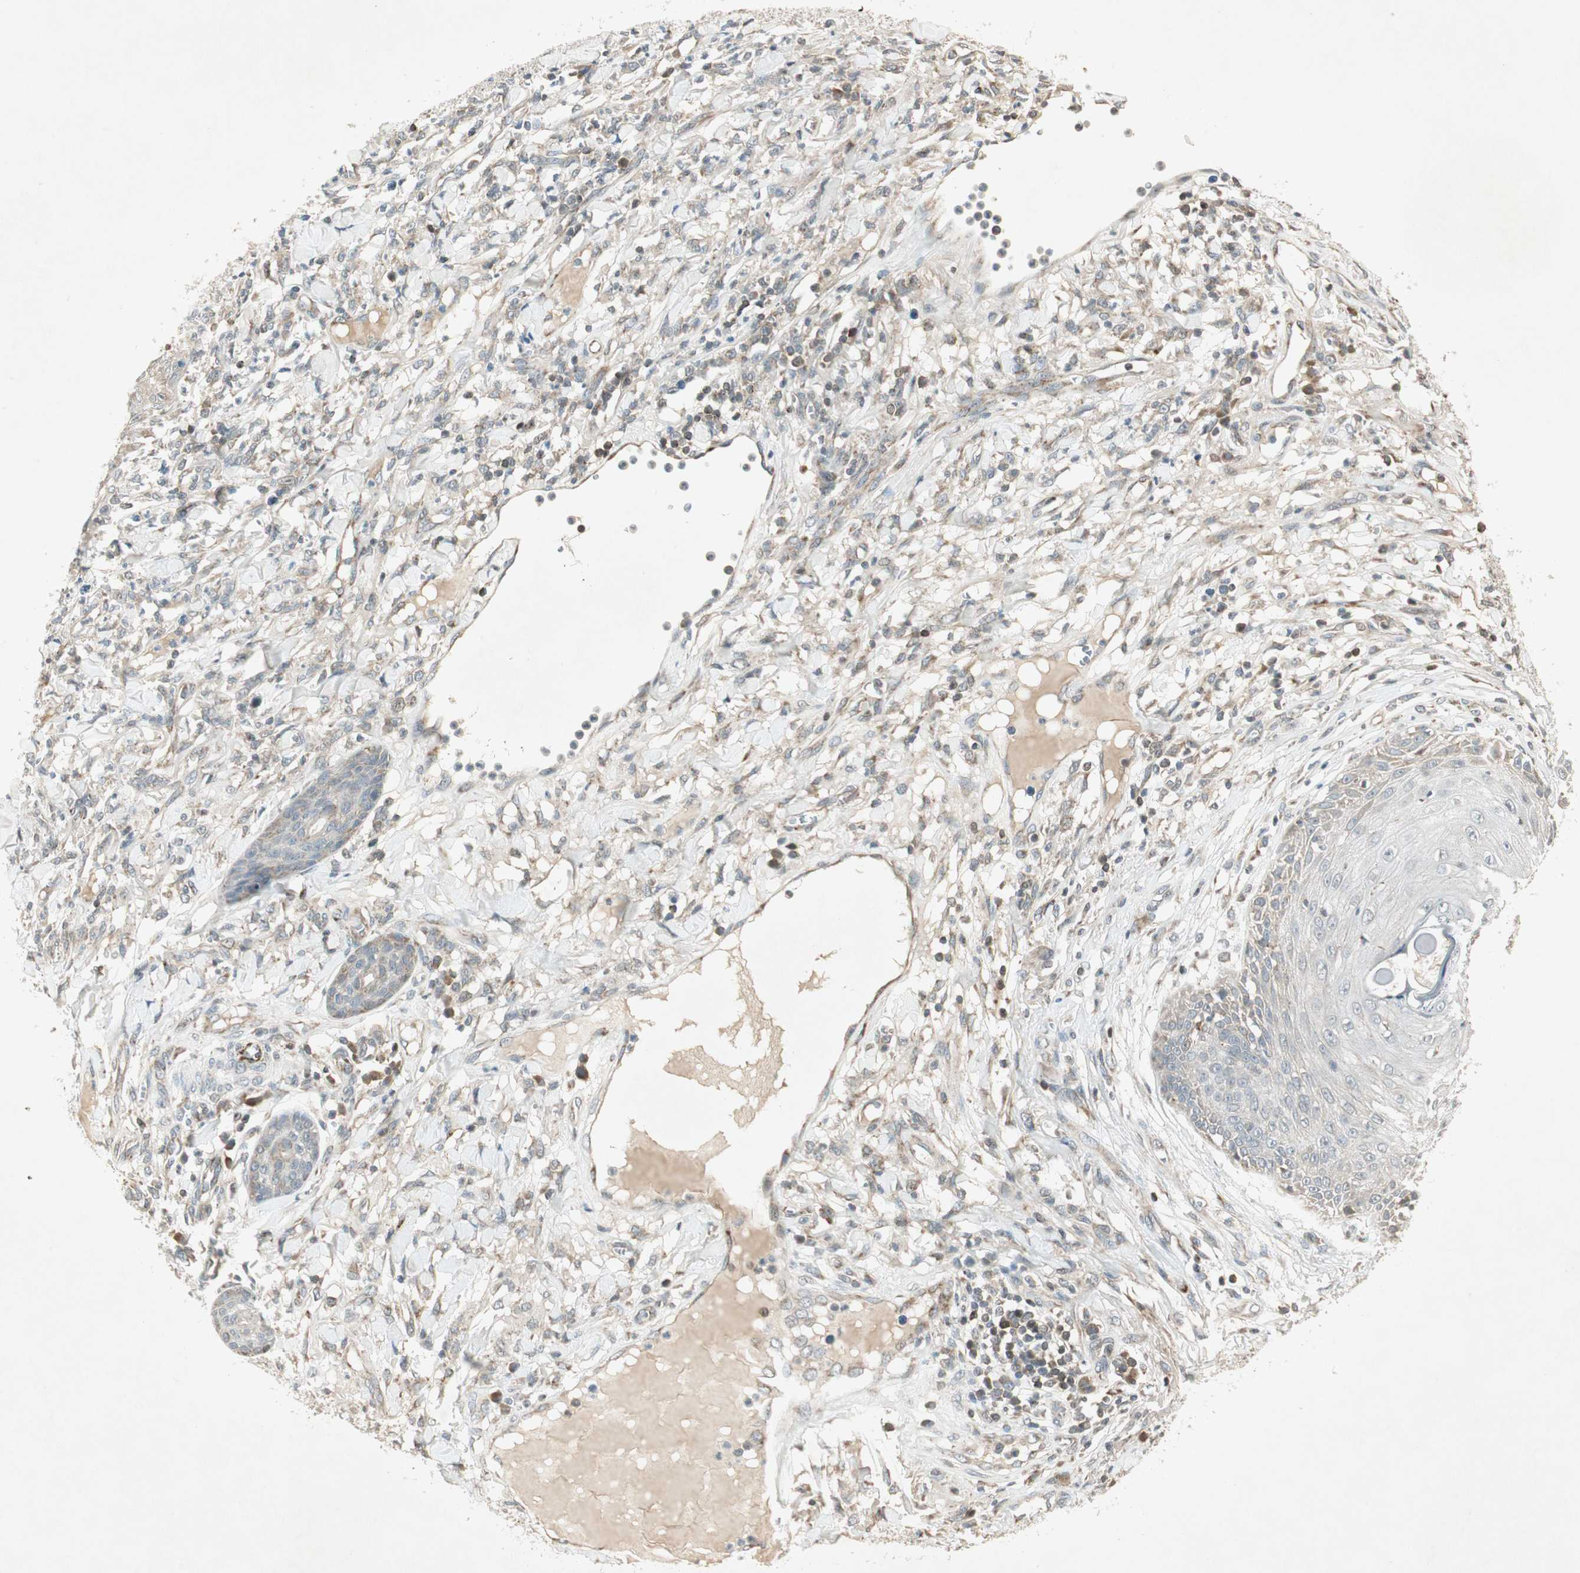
{"staining": {"intensity": "negative", "quantity": "none", "location": "none"}, "tissue": "skin cancer", "cell_type": "Tumor cells", "image_type": "cancer", "snomed": [{"axis": "morphology", "description": "Squamous cell carcinoma, NOS"}, {"axis": "topography", "description": "Skin"}], "caption": "Tumor cells are negative for protein expression in human squamous cell carcinoma (skin).", "gene": "USP2", "patient": {"sex": "female", "age": 78}}